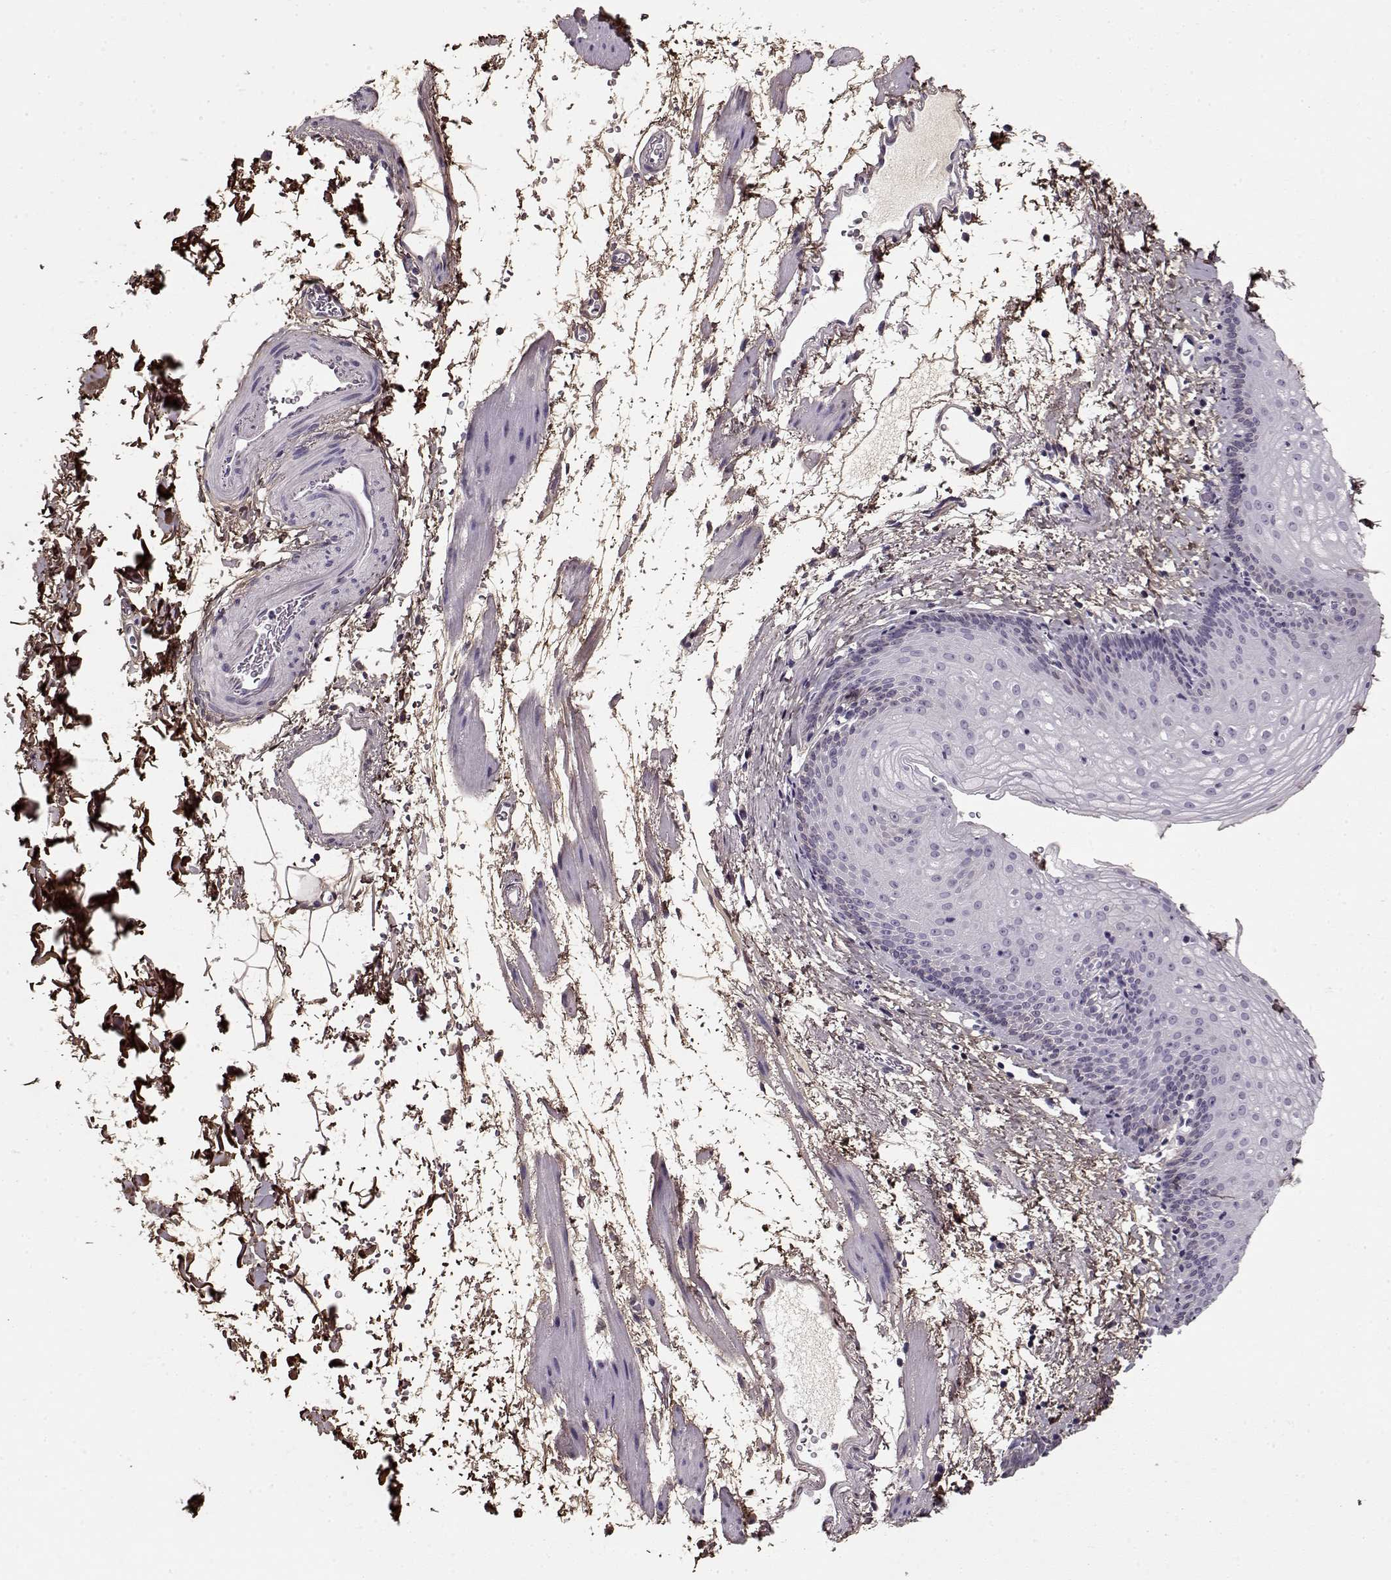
{"staining": {"intensity": "negative", "quantity": "none", "location": "none"}, "tissue": "esophagus", "cell_type": "Squamous epithelial cells", "image_type": "normal", "snomed": [{"axis": "morphology", "description": "Normal tissue, NOS"}, {"axis": "topography", "description": "Esophagus"}], "caption": "Immunohistochemistry (IHC) micrograph of unremarkable esophagus: esophagus stained with DAB (3,3'-diaminobenzidine) shows no significant protein expression in squamous epithelial cells. The staining was performed using DAB (3,3'-diaminobenzidine) to visualize the protein expression in brown, while the nuclei were stained in blue with hematoxylin (Magnification: 20x).", "gene": "LUM", "patient": {"sex": "female", "age": 64}}